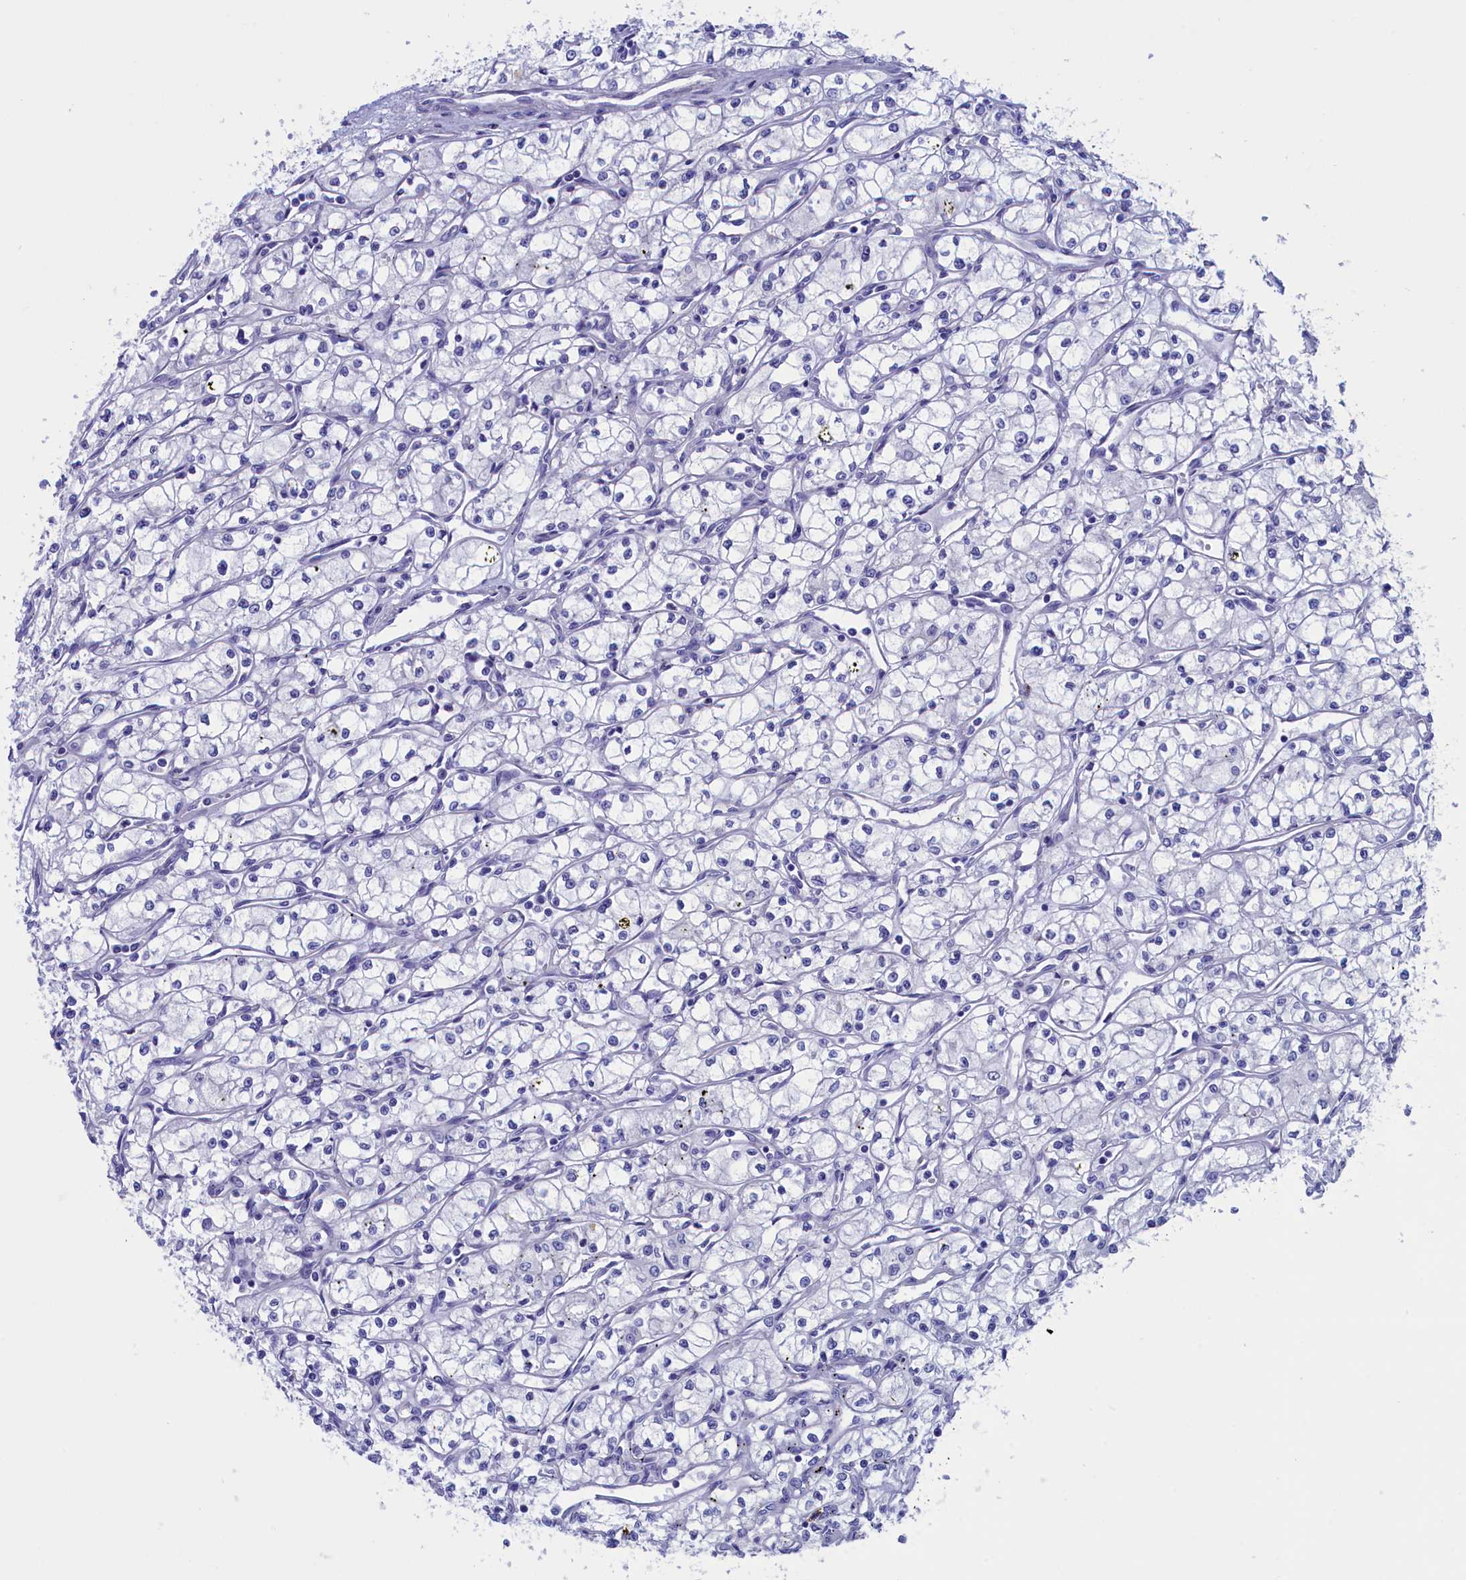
{"staining": {"intensity": "negative", "quantity": "none", "location": "none"}, "tissue": "renal cancer", "cell_type": "Tumor cells", "image_type": "cancer", "snomed": [{"axis": "morphology", "description": "Adenocarcinoma, NOS"}, {"axis": "topography", "description": "Kidney"}], "caption": "IHC image of human renal cancer (adenocarcinoma) stained for a protein (brown), which reveals no staining in tumor cells. Nuclei are stained in blue.", "gene": "VPS35L", "patient": {"sex": "male", "age": 59}}